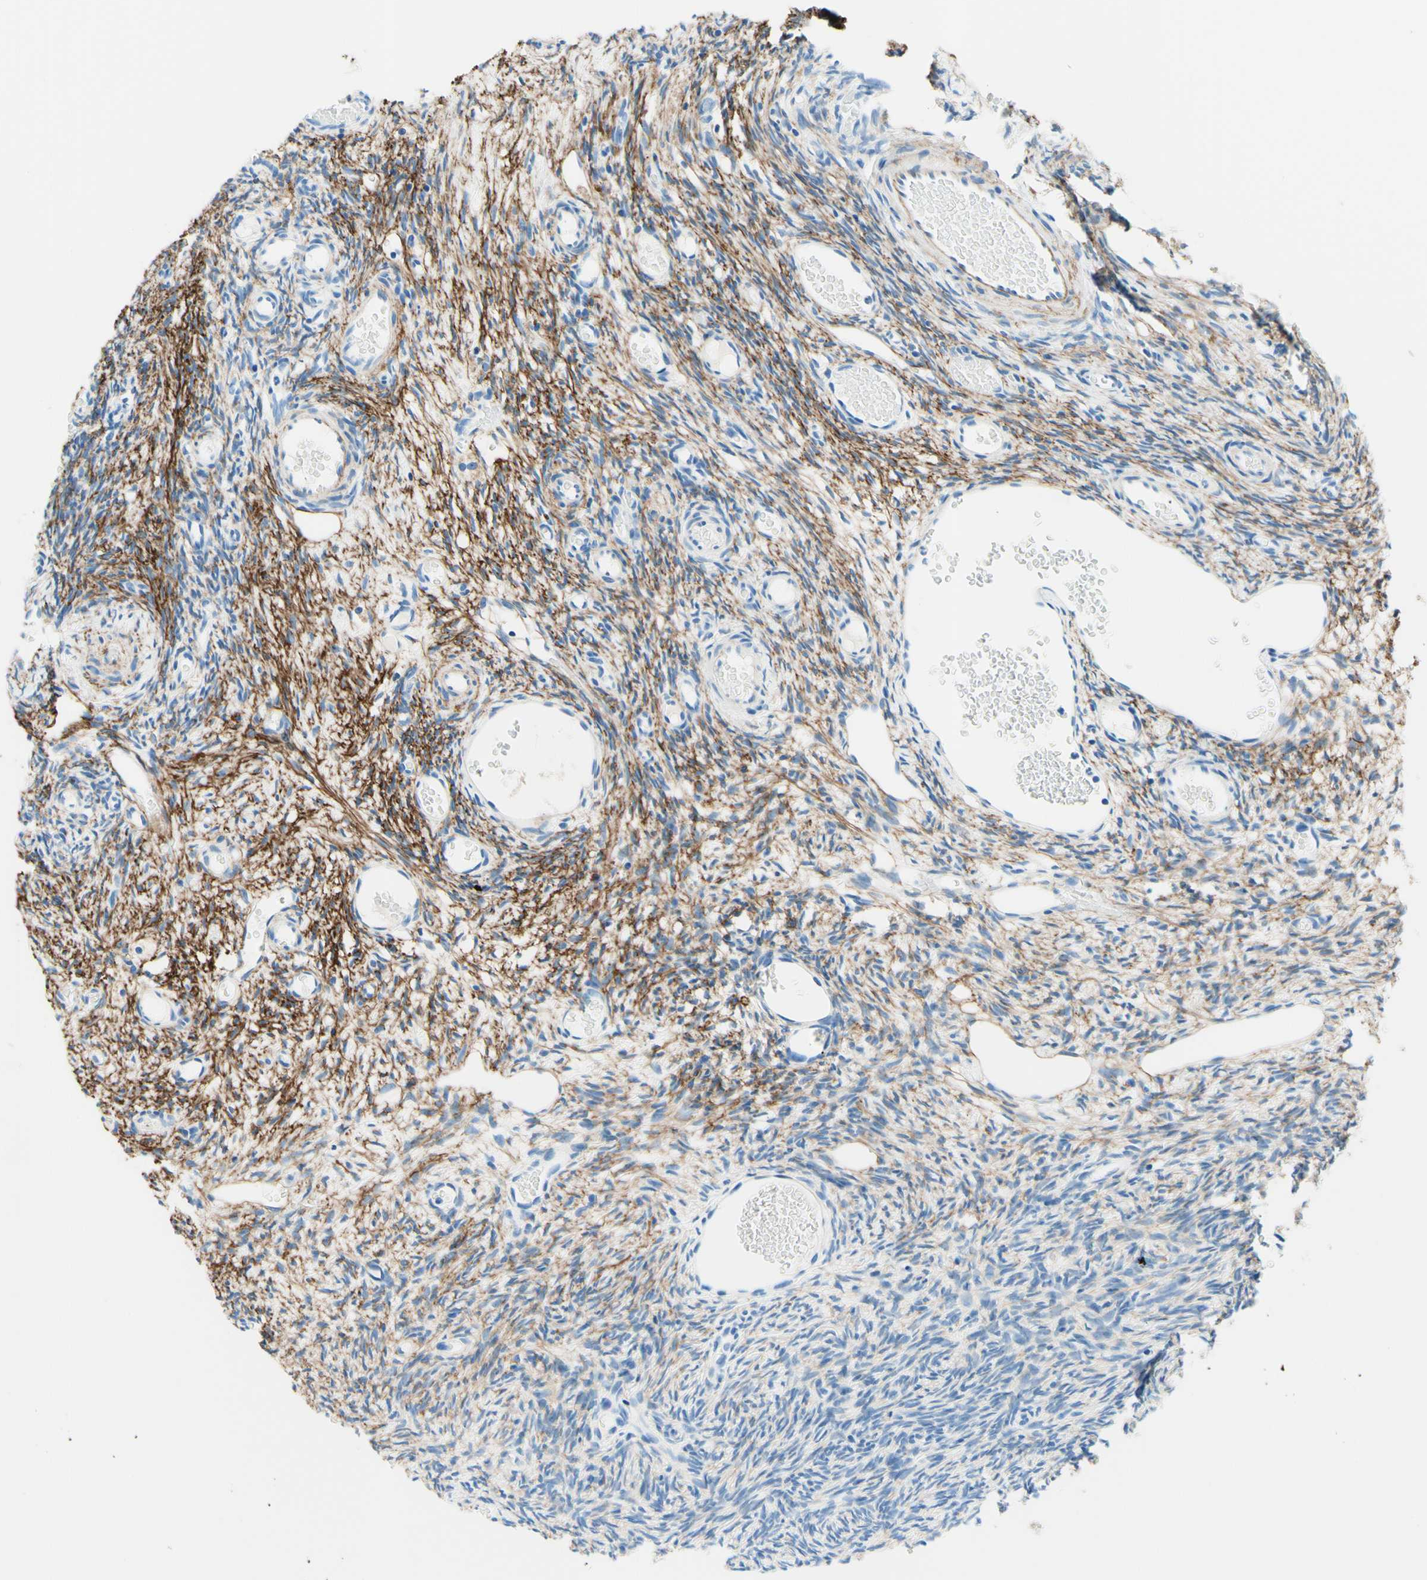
{"staining": {"intensity": "negative", "quantity": "none", "location": "none"}, "tissue": "ovary", "cell_type": "Follicle cells", "image_type": "normal", "snomed": [{"axis": "morphology", "description": "Normal tissue, NOS"}, {"axis": "topography", "description": "Ovary"}], "caption": "Benign ovary was stained to show a protein in brown. There is no significant expression in follicle cells.", "gene": "MFAP5", "patient": {"sex": "female", "age": 35}}